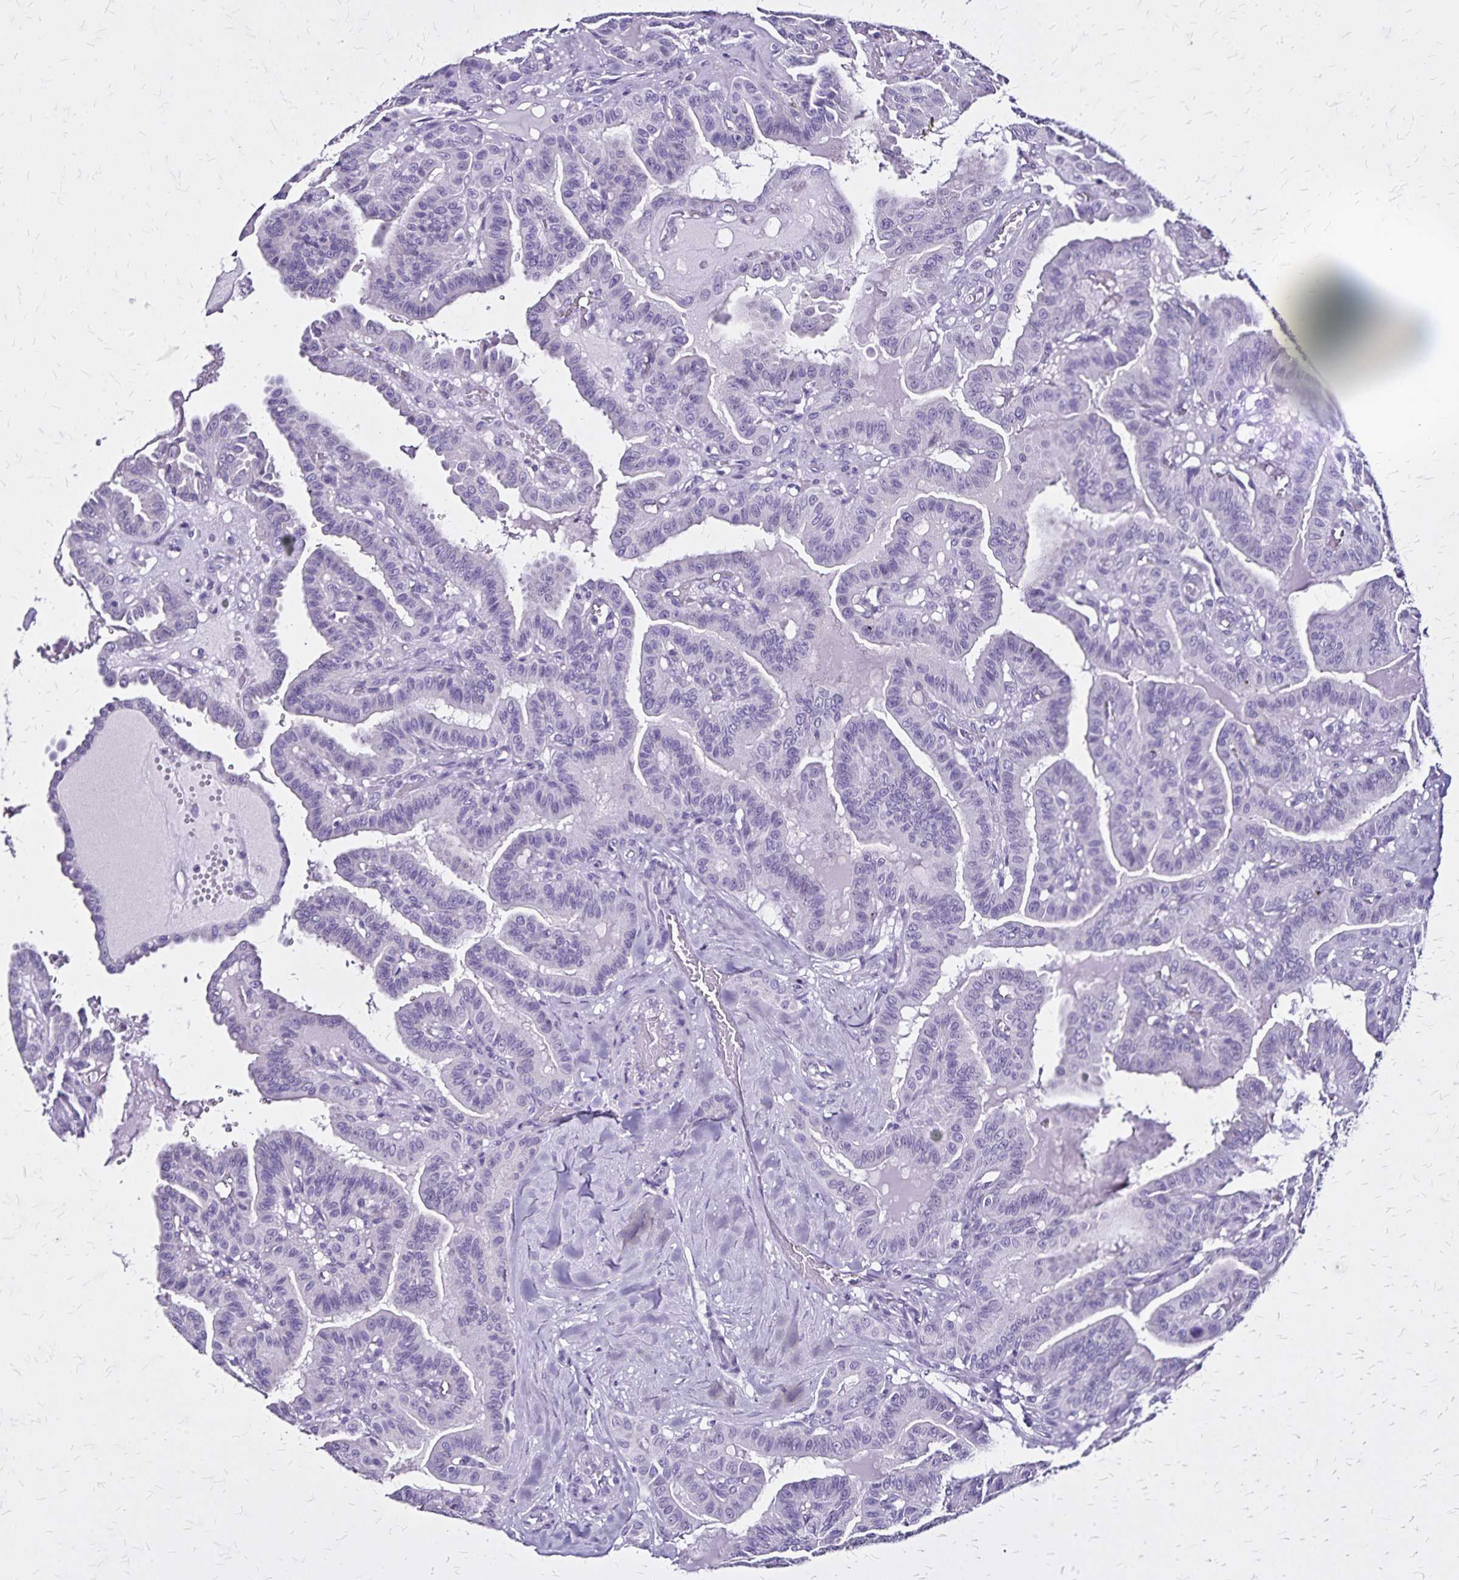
{"staining": {"intensity": "negative", "quantity": "none", "location": "none"}, "tissue": "thyroid cancer", "cell_type": "Tumor cells", "image_type": "cancer", "snomed": [{"axis": "morphology", "description": "Papillary adenocarcinoma, NOS"}, {"axis": "topography", "description": "Thyroid gland"}], "caption": "DAB immunohistochemical staining of human papillary adenocarcinoma (thyroid) exhibits no significant staining in tumor cells. Brightfield microscopy of IHC stained with DAB (3,3'-diaminobenzidine) (brown) and hematoxylin (blue), captured at high magnification.", "gene": "KRT2", "patient": {"sex": "male", "age": 87}}